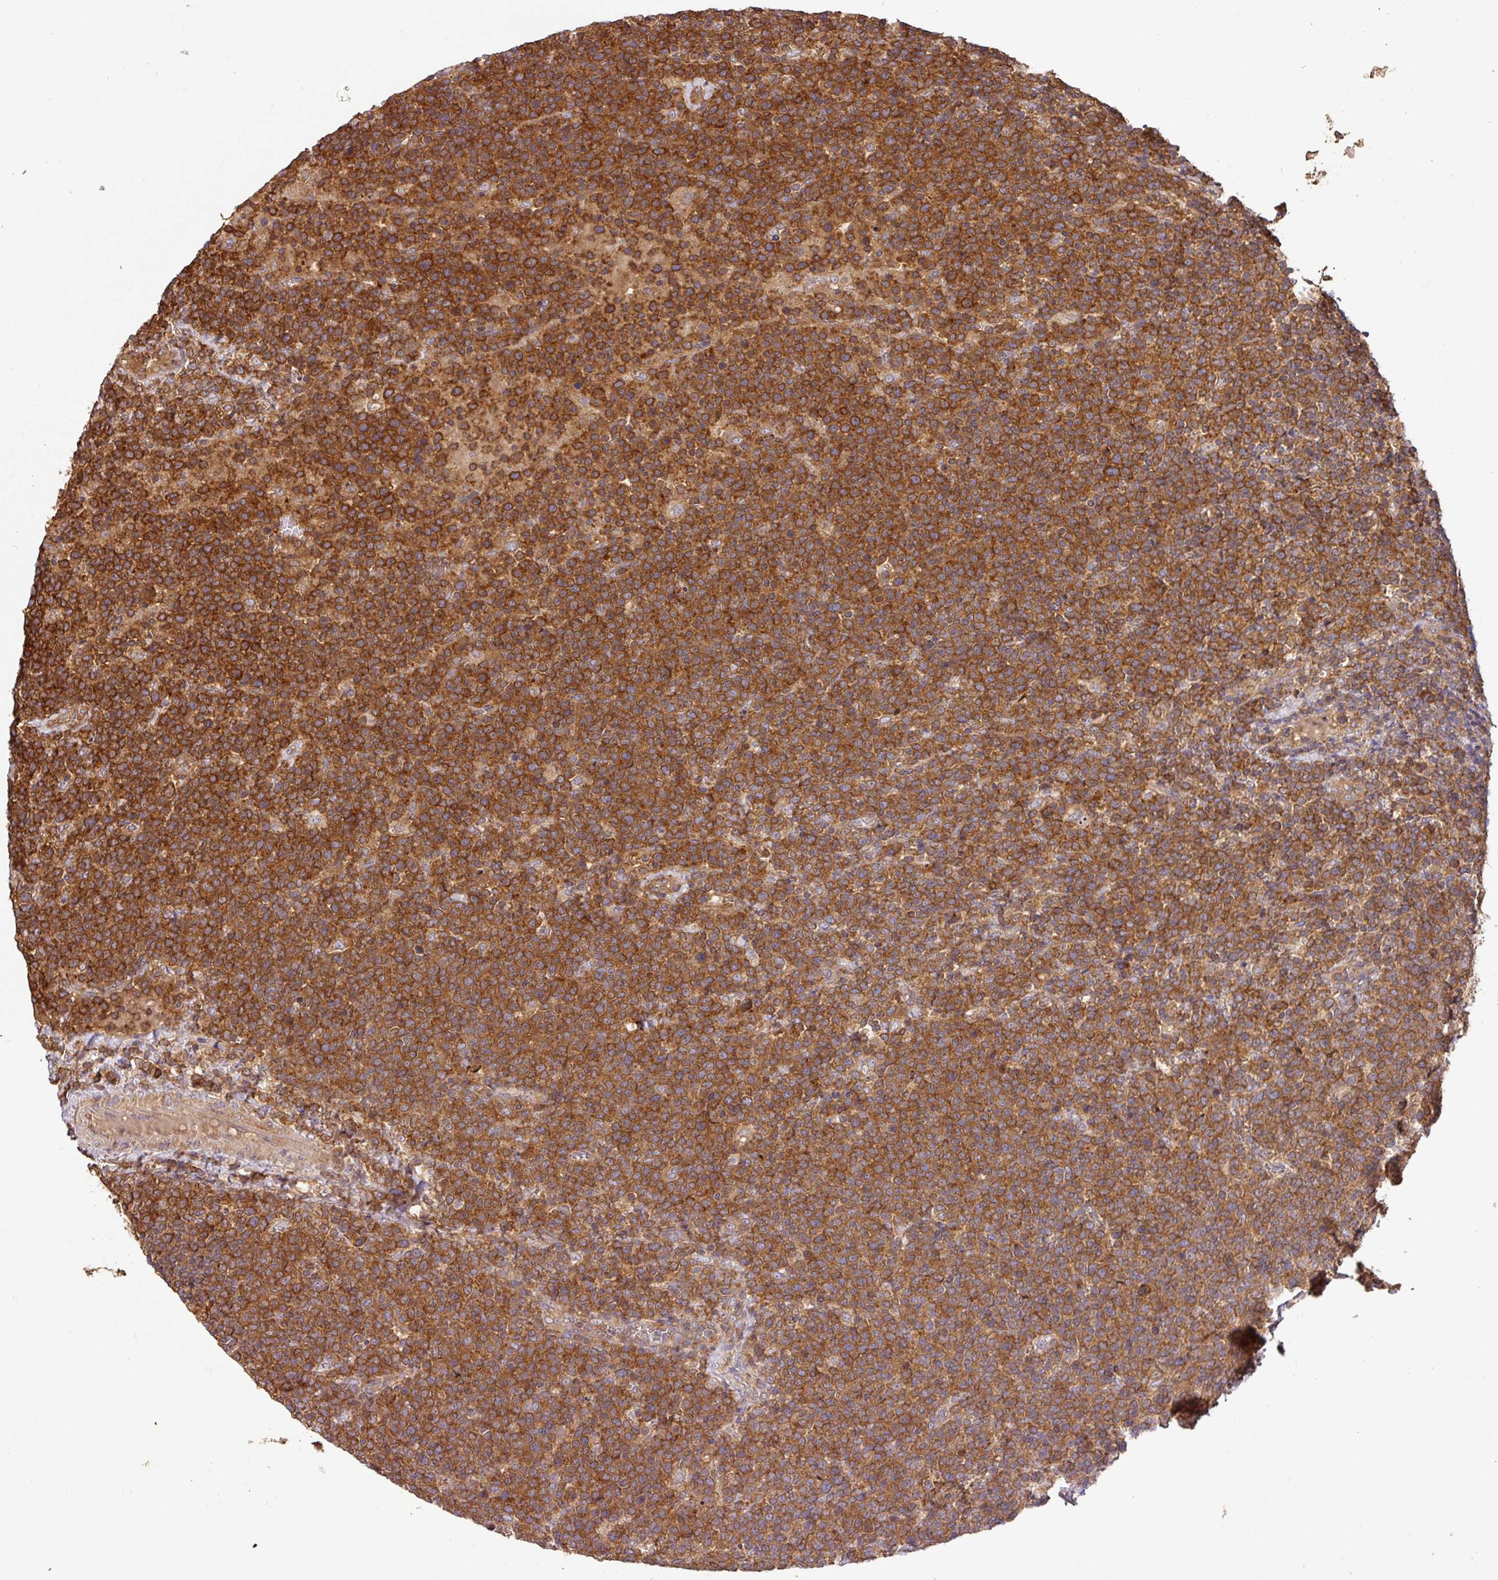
{"staining": {"intensity": "strong", "quantity": ">75%", "location": "cytoplasmic/membranous"}, "tissue": "lymphoma", "cell_type": "Tumor cells", "image_type": "cancer", "snomed": [{"axis": "morphology", "description": "Malignant lymphoma, non-Hodgkin's type, High grade"}, {"axis": "topography", "description": "Lymph node"}], "caption": "Immunohistochemical staining of malignant lymphoma, non-Hodgkin's type (high-grade) displays high levels of strong cytoplasmic/membranous protein positivity in about >75% of tumor cells.", "gene": "GSPT1", "patient": {"sex": "male", "age": 61}}